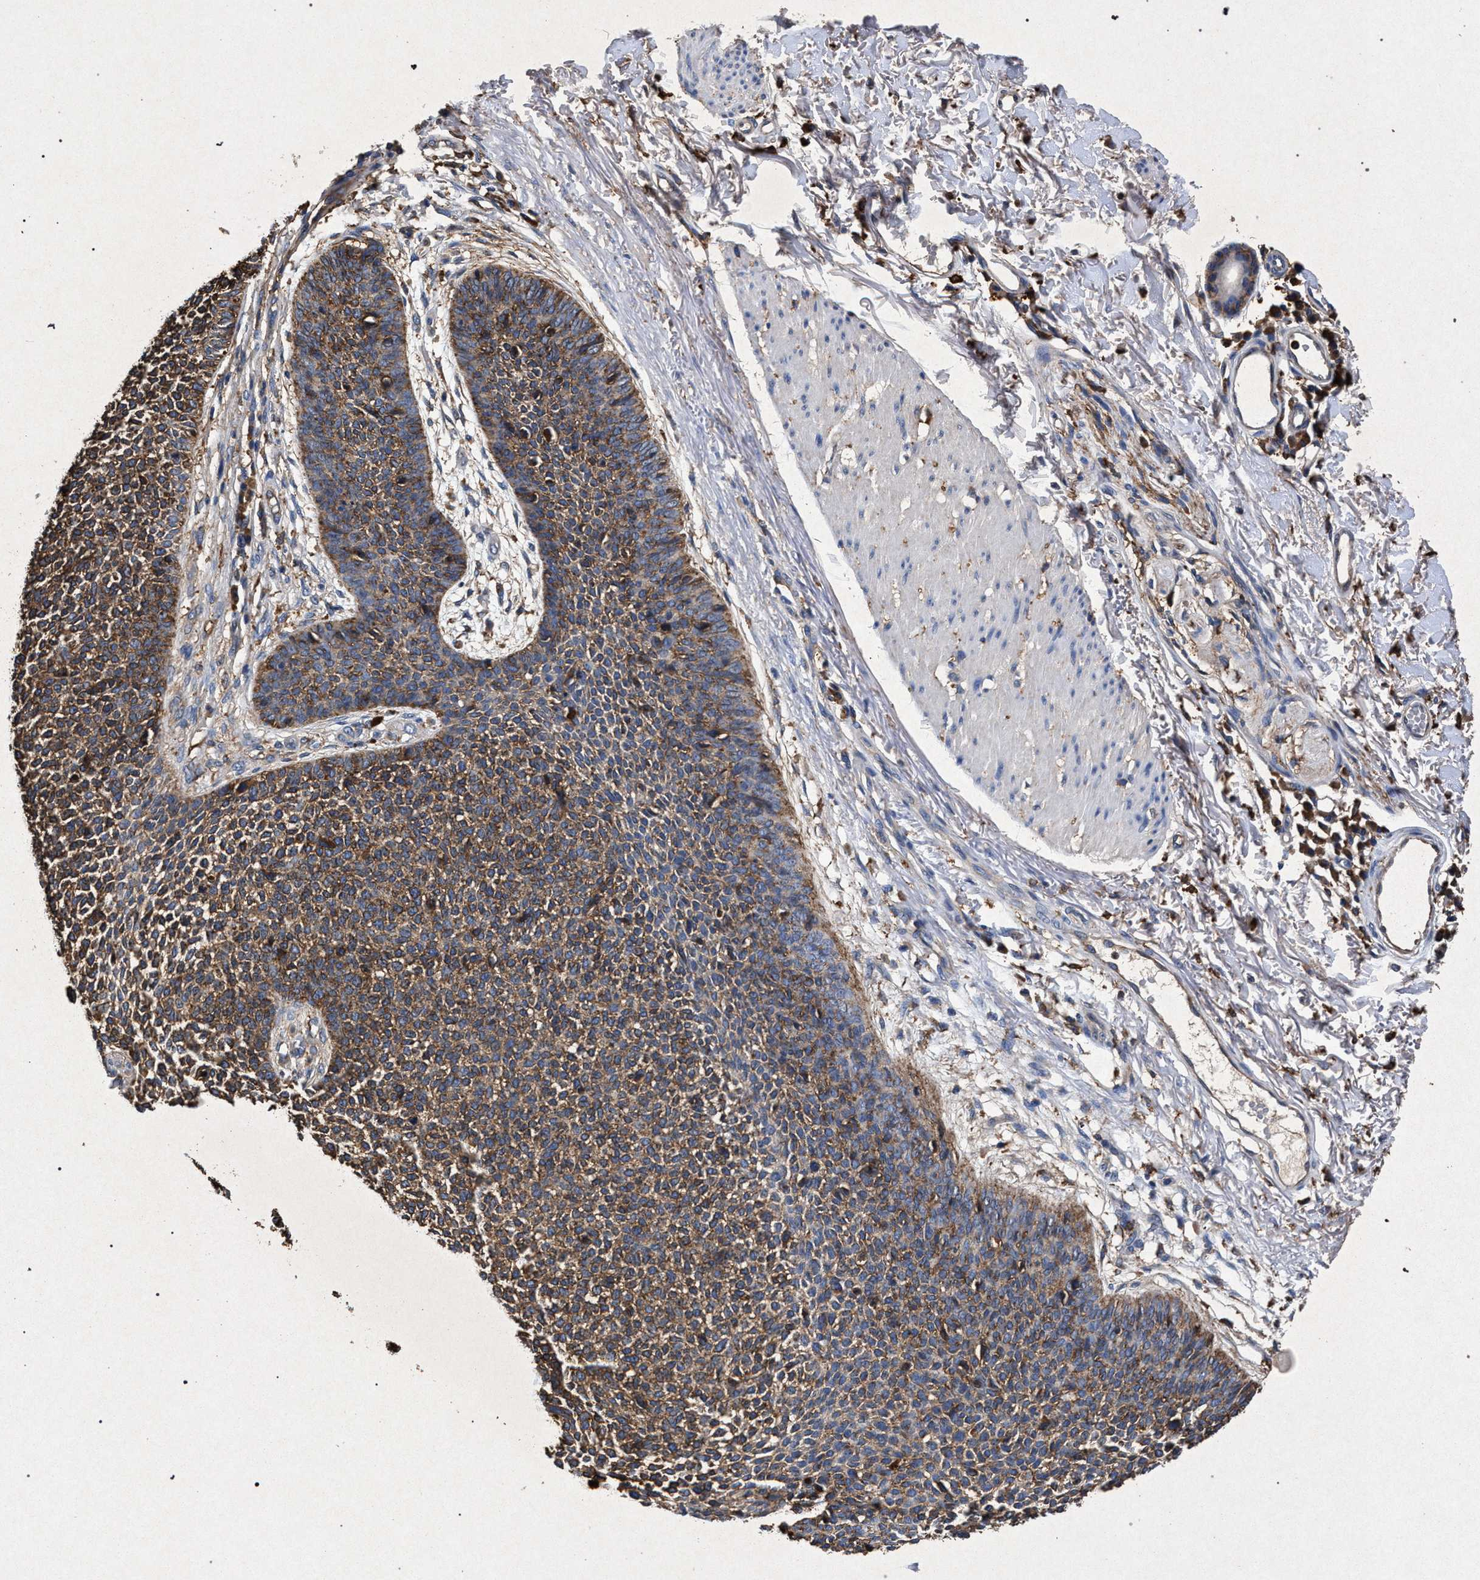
{"staining": {"intensity": "moderate", "quantity": ">75%", "location": "cytoplasmic/membranous"}, "tissue": "skin cancer", "cell_type": "Tumor cells", "image_type": "cancer", "snomed": [{"axis": "morphology", "description": "Basal cell carcinoma"}, {"axis": "topography", "description": "Skin"}], "caption": "Approximately >75% of tumor cells in human skin basal cell carcinoma reveal moderate cytoplasmic/membranous protein positivity as visualized by brown immunohistochemical staining.", "gene": "MARCKS", "patient": {"sex": "female", "age": 84}}